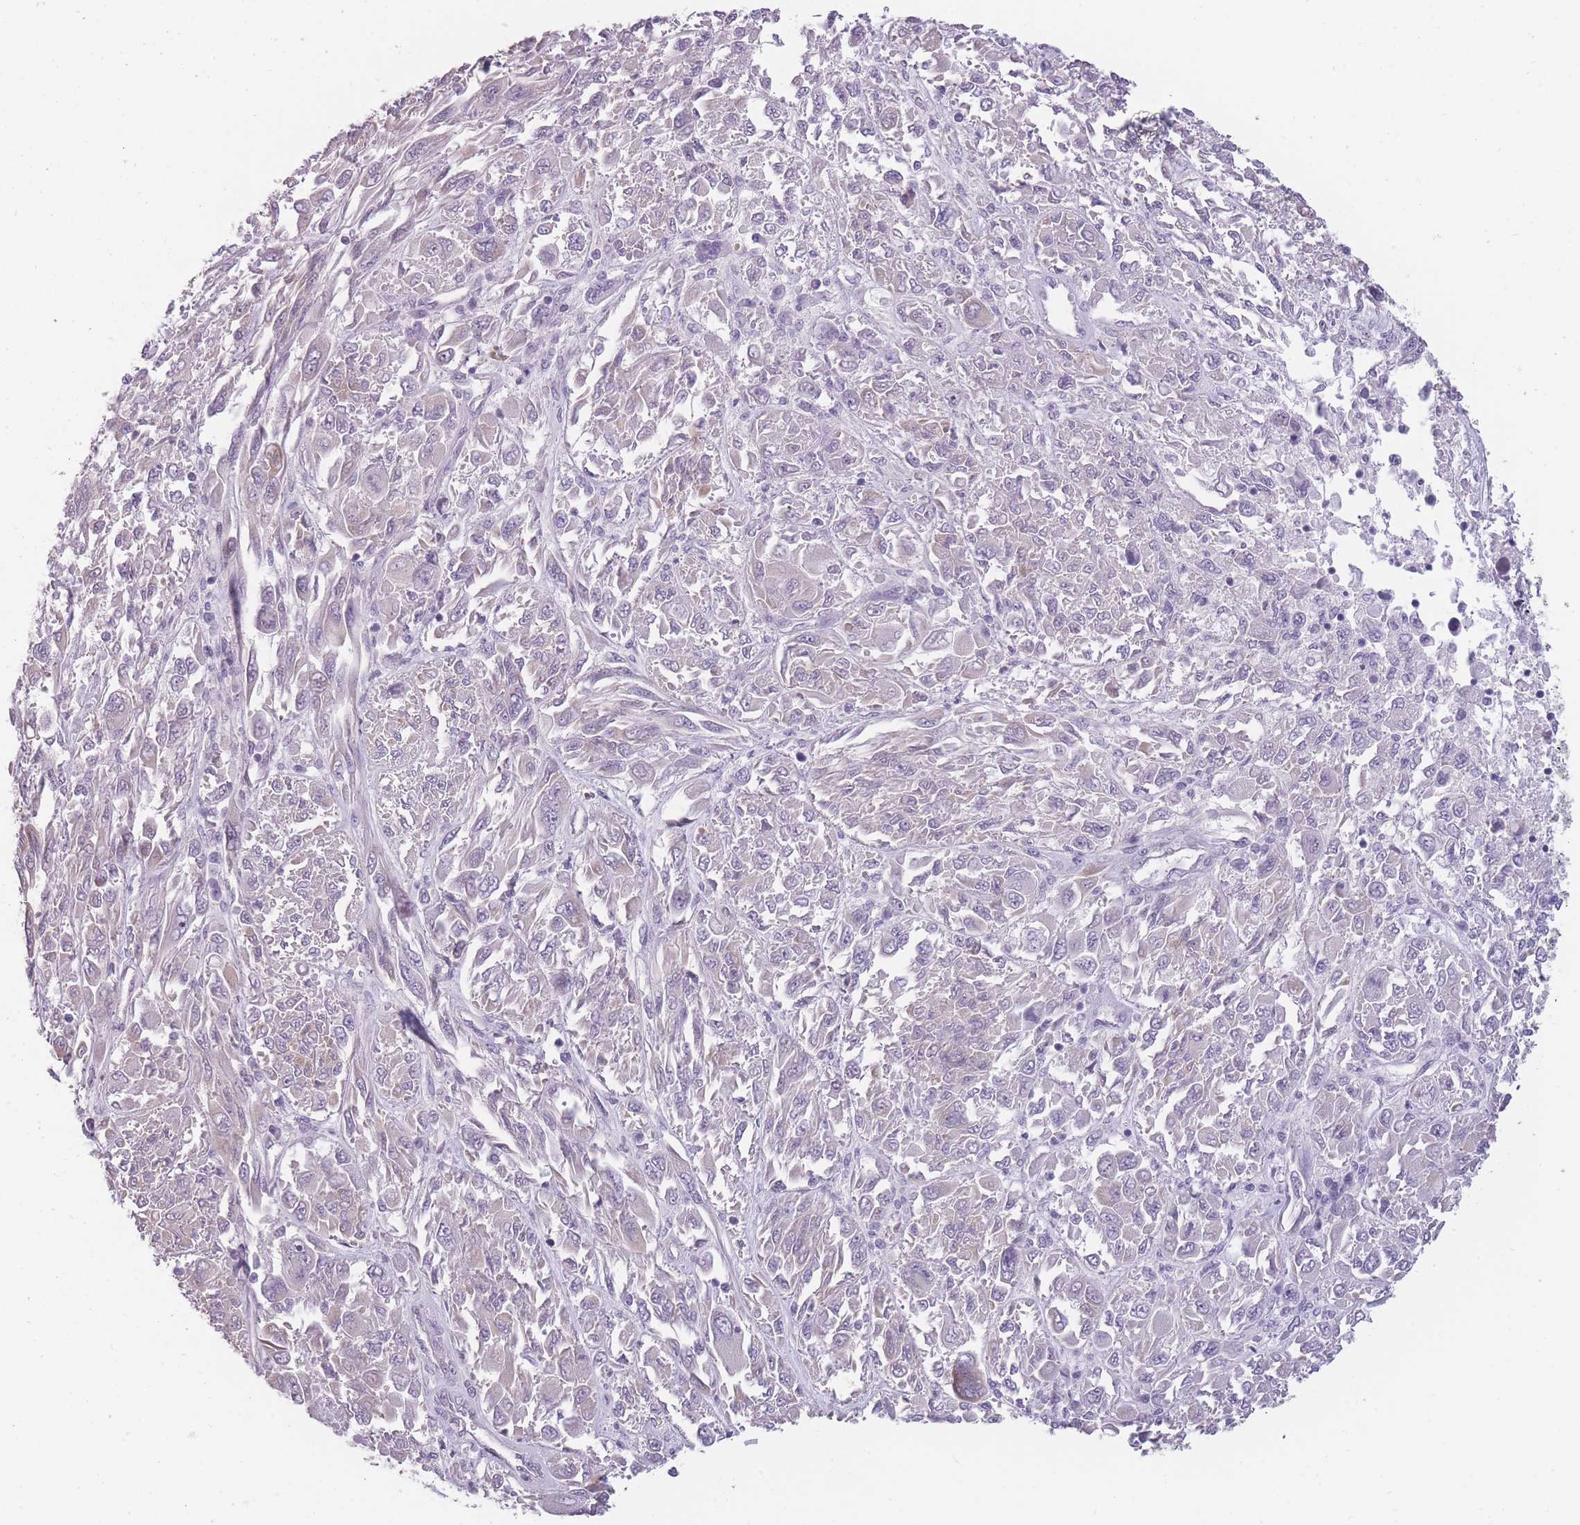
{"staining": {"intensity": "negative", "quantity": "none", "location": "none"}, "tissue": "melanoma", "cell_type": "Tumor cells", "image_type": "cancer", "snomed": [{"axis": "morphology", "description": "Malignant melanoma, NOS"}, {"axis": "topography", "description": "Skin"}], "caption": "Immunohistochemical staining of melanoma reveals no significant expression in tumor cells.", "gene": "TMEM236", "patient": {"sex": "female", "age": 91}}